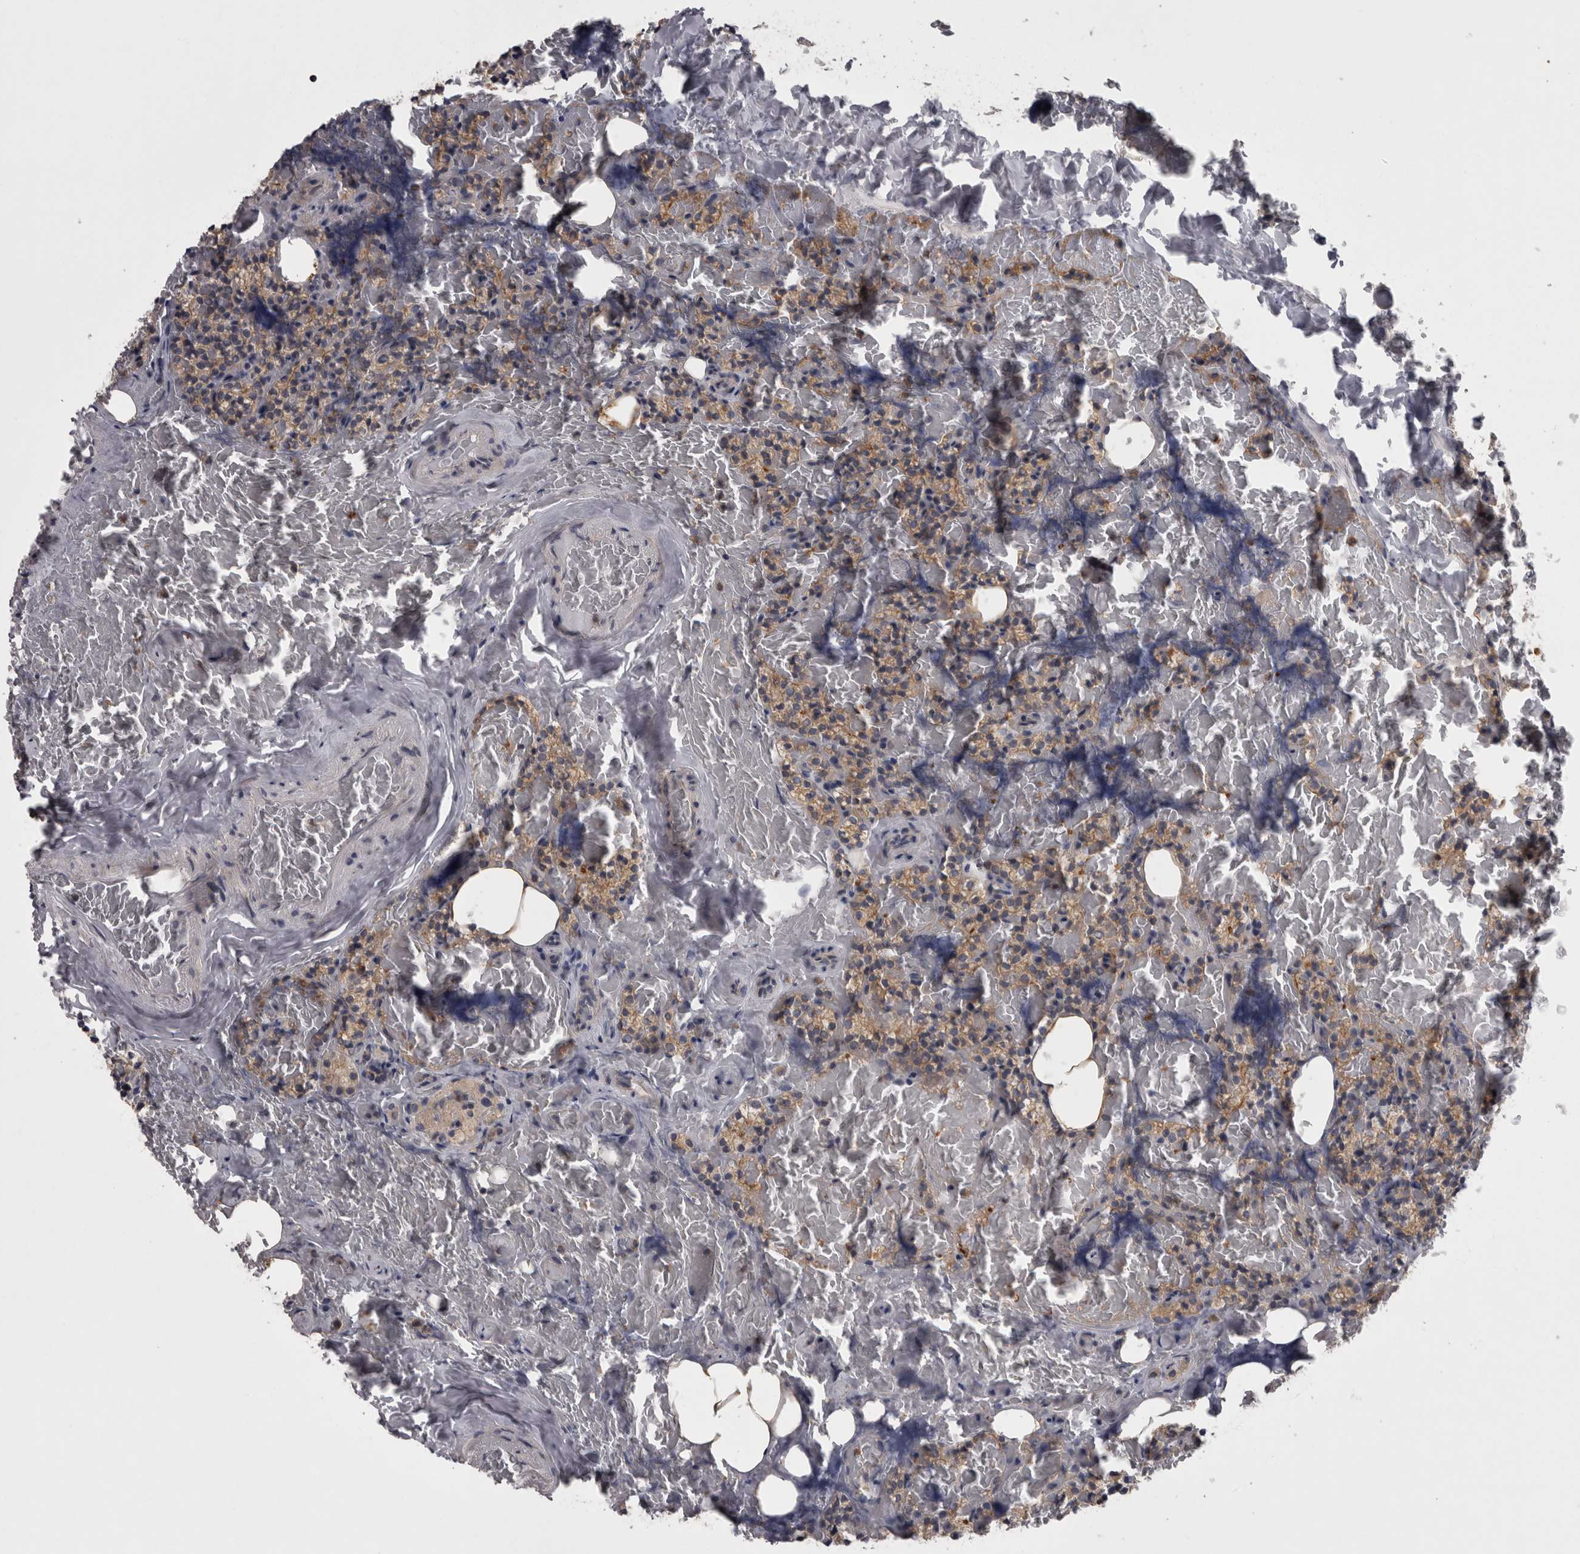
{"staining": {"intensity": "weak", "quantity": ">75%", "location": "cytoplasmic/membranous"}, "tissue": "parathyroid gland", "cell_type": "Glandular cells", "image_type": "normal", "snomed": [{"axis": "morphology", "description": "Normal tissue, NOS"}, {"axis": "topography", "description": "Parathyroid gland"}], "caption": "Weak cytoplasmic/membranous staining for a protein is seen in approximately >75% of glandular cells of normal parathyroid gland using immunohistochemistry.", "gene": "PRKCI", "patient": {"sex": "female", "age": 78}}